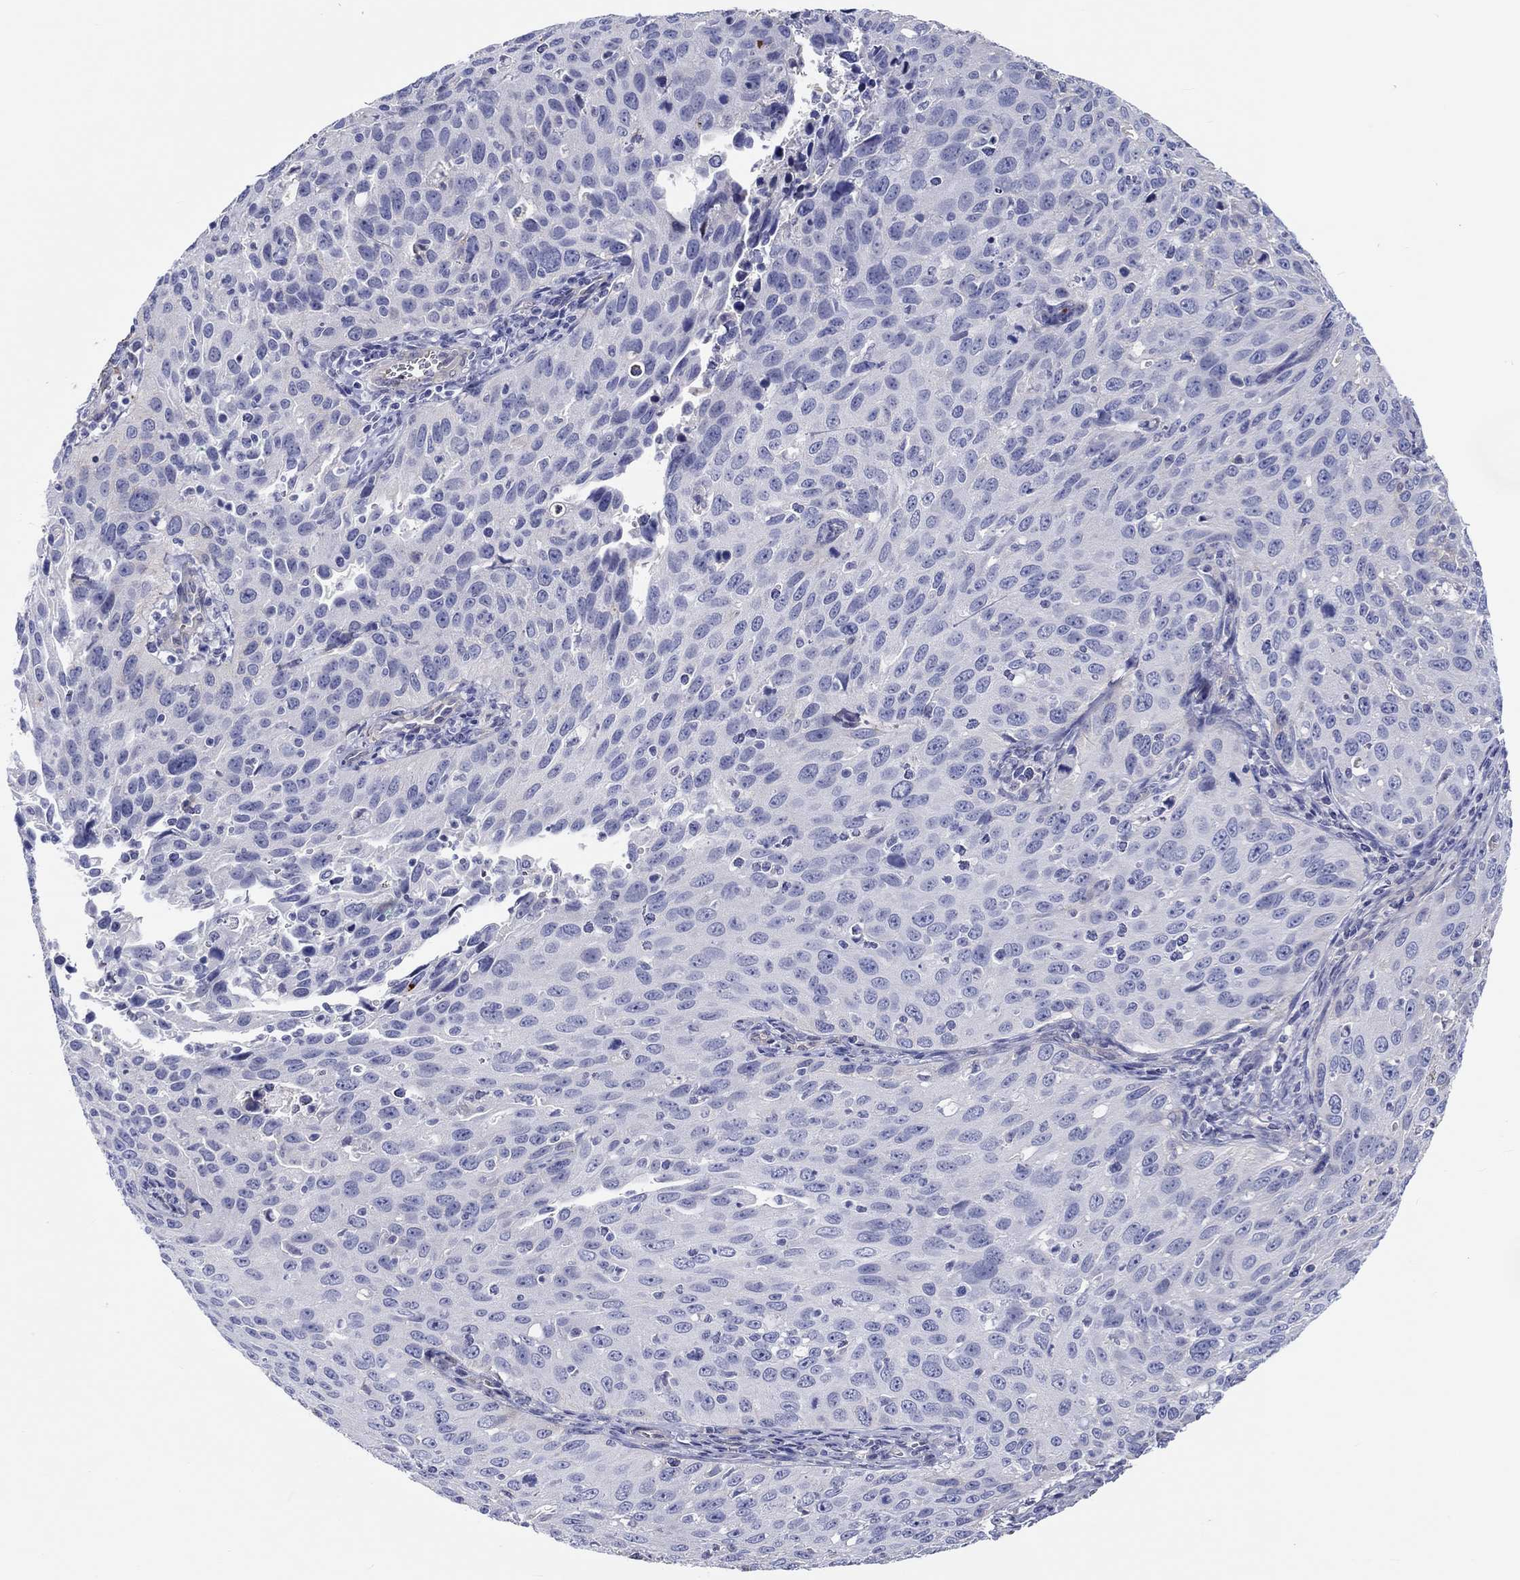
{"staining": {"intensity": "negative", "quantity": "none", "location": "none"}, "tissue": "cervical cancer", "cell_type": "Tumor cells", "image_type": "cancer", "snomed": [{"axis": "morphology", "description": "Squamous cell carcinoma, NOS"}, {"axis": "topography", "description": "Cervix"}], "caption": "The micrograph reveals no significant staining in tumor cells of cervical squamous cell carcinoma.", "gene": "CDY2B", "patient": {"sex": "female", "age": 26}}